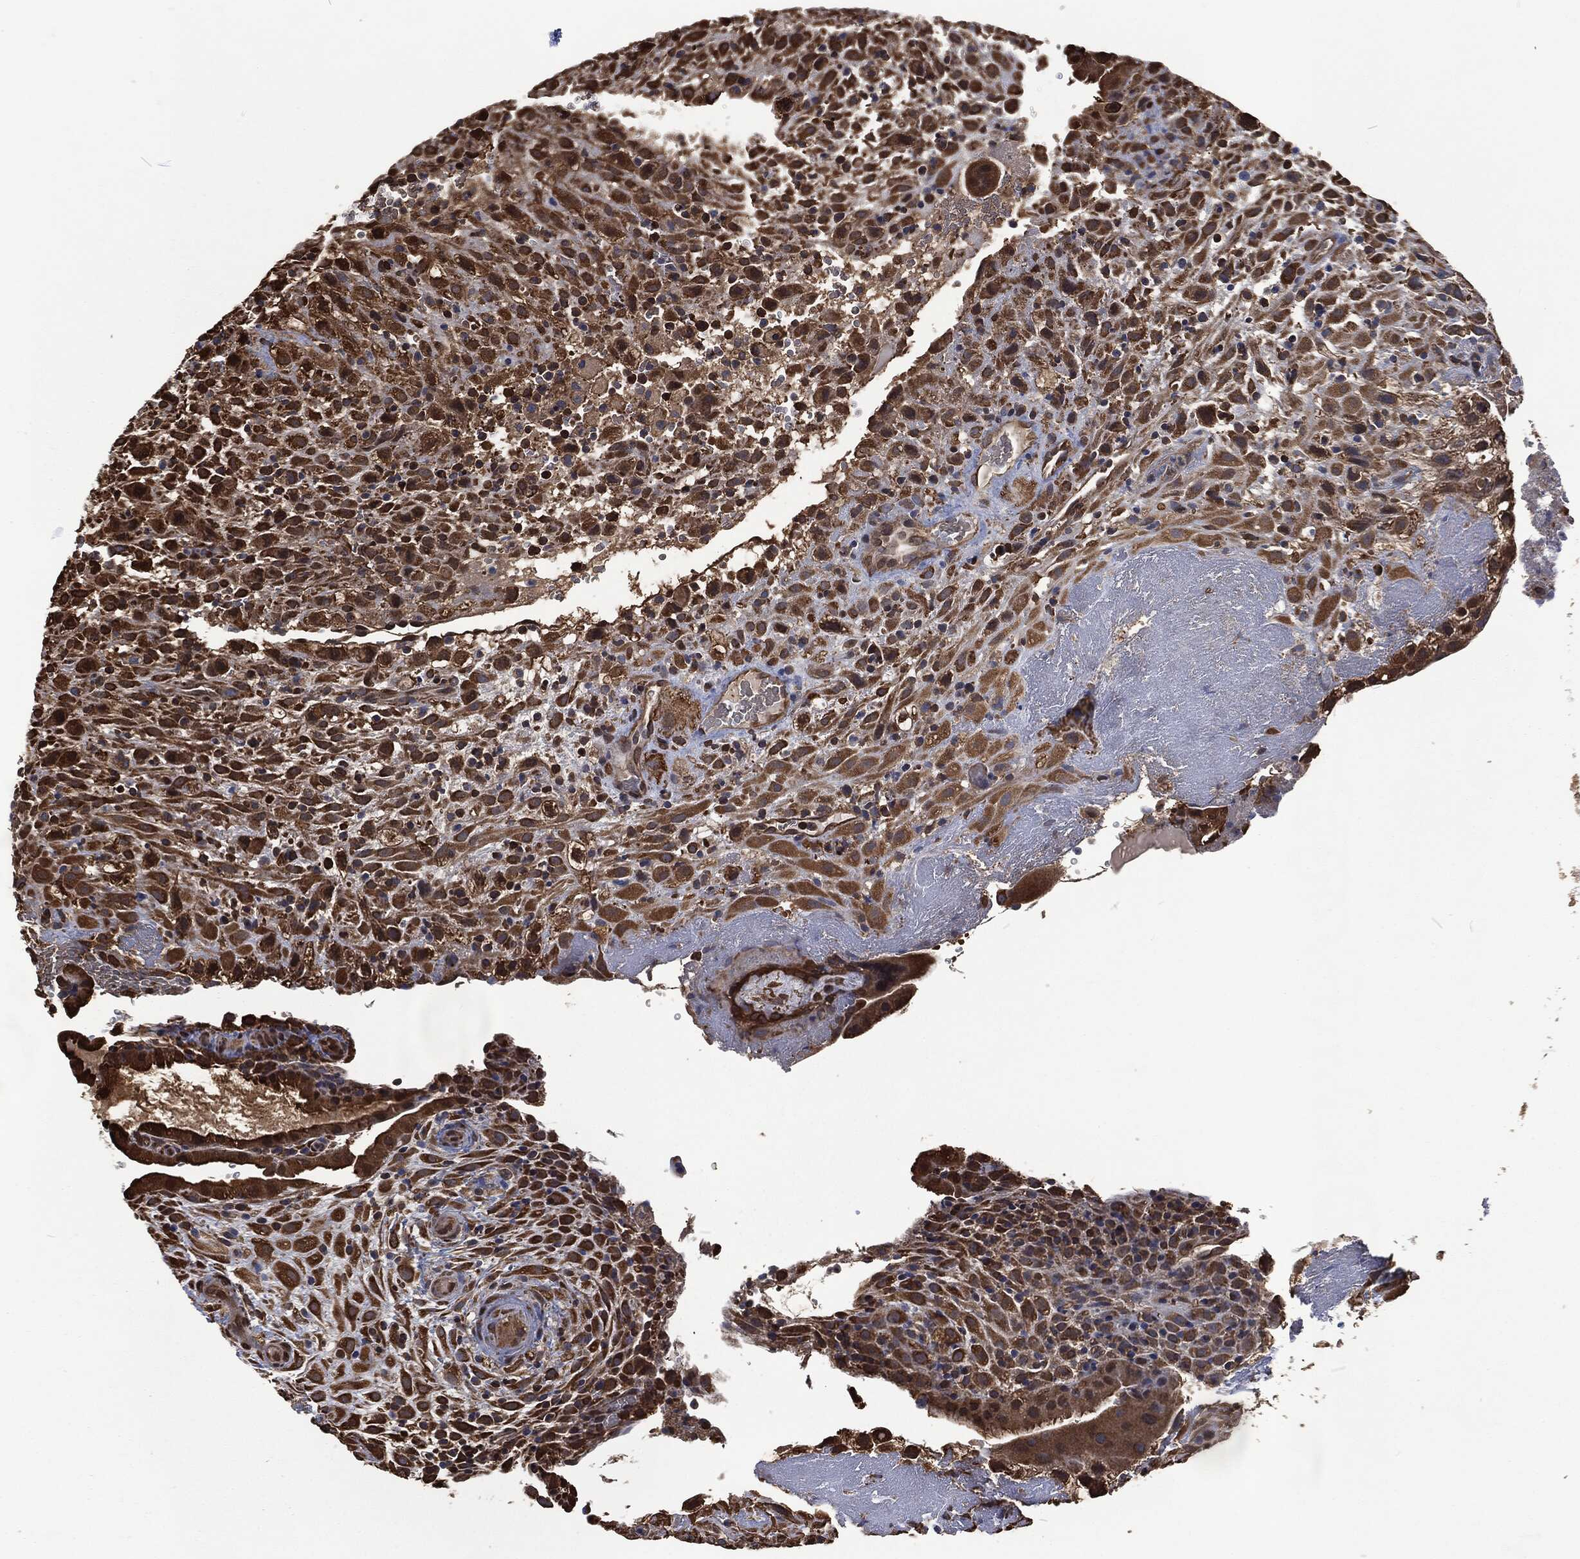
{"staining": {"intensity": "strong", "quantity": ">75%", "location": "cytoplasmic/membranous"}, "tissue": "placenta", "cell_type": "Decidual cells", "image_type": "normal", "snomed": [{"axis": "morphology", "description": "Normal tissue, NOS"}, {"axis": "topography", "description": "Placenta"}], "caption": "Protein expression analysis of unremarkable human placenta reveals strong cytoplasmic/membranous staining in about >75% of decidual cells.", "gene": "PRDX4", "patient": {"sex": "female", "age": 19}}